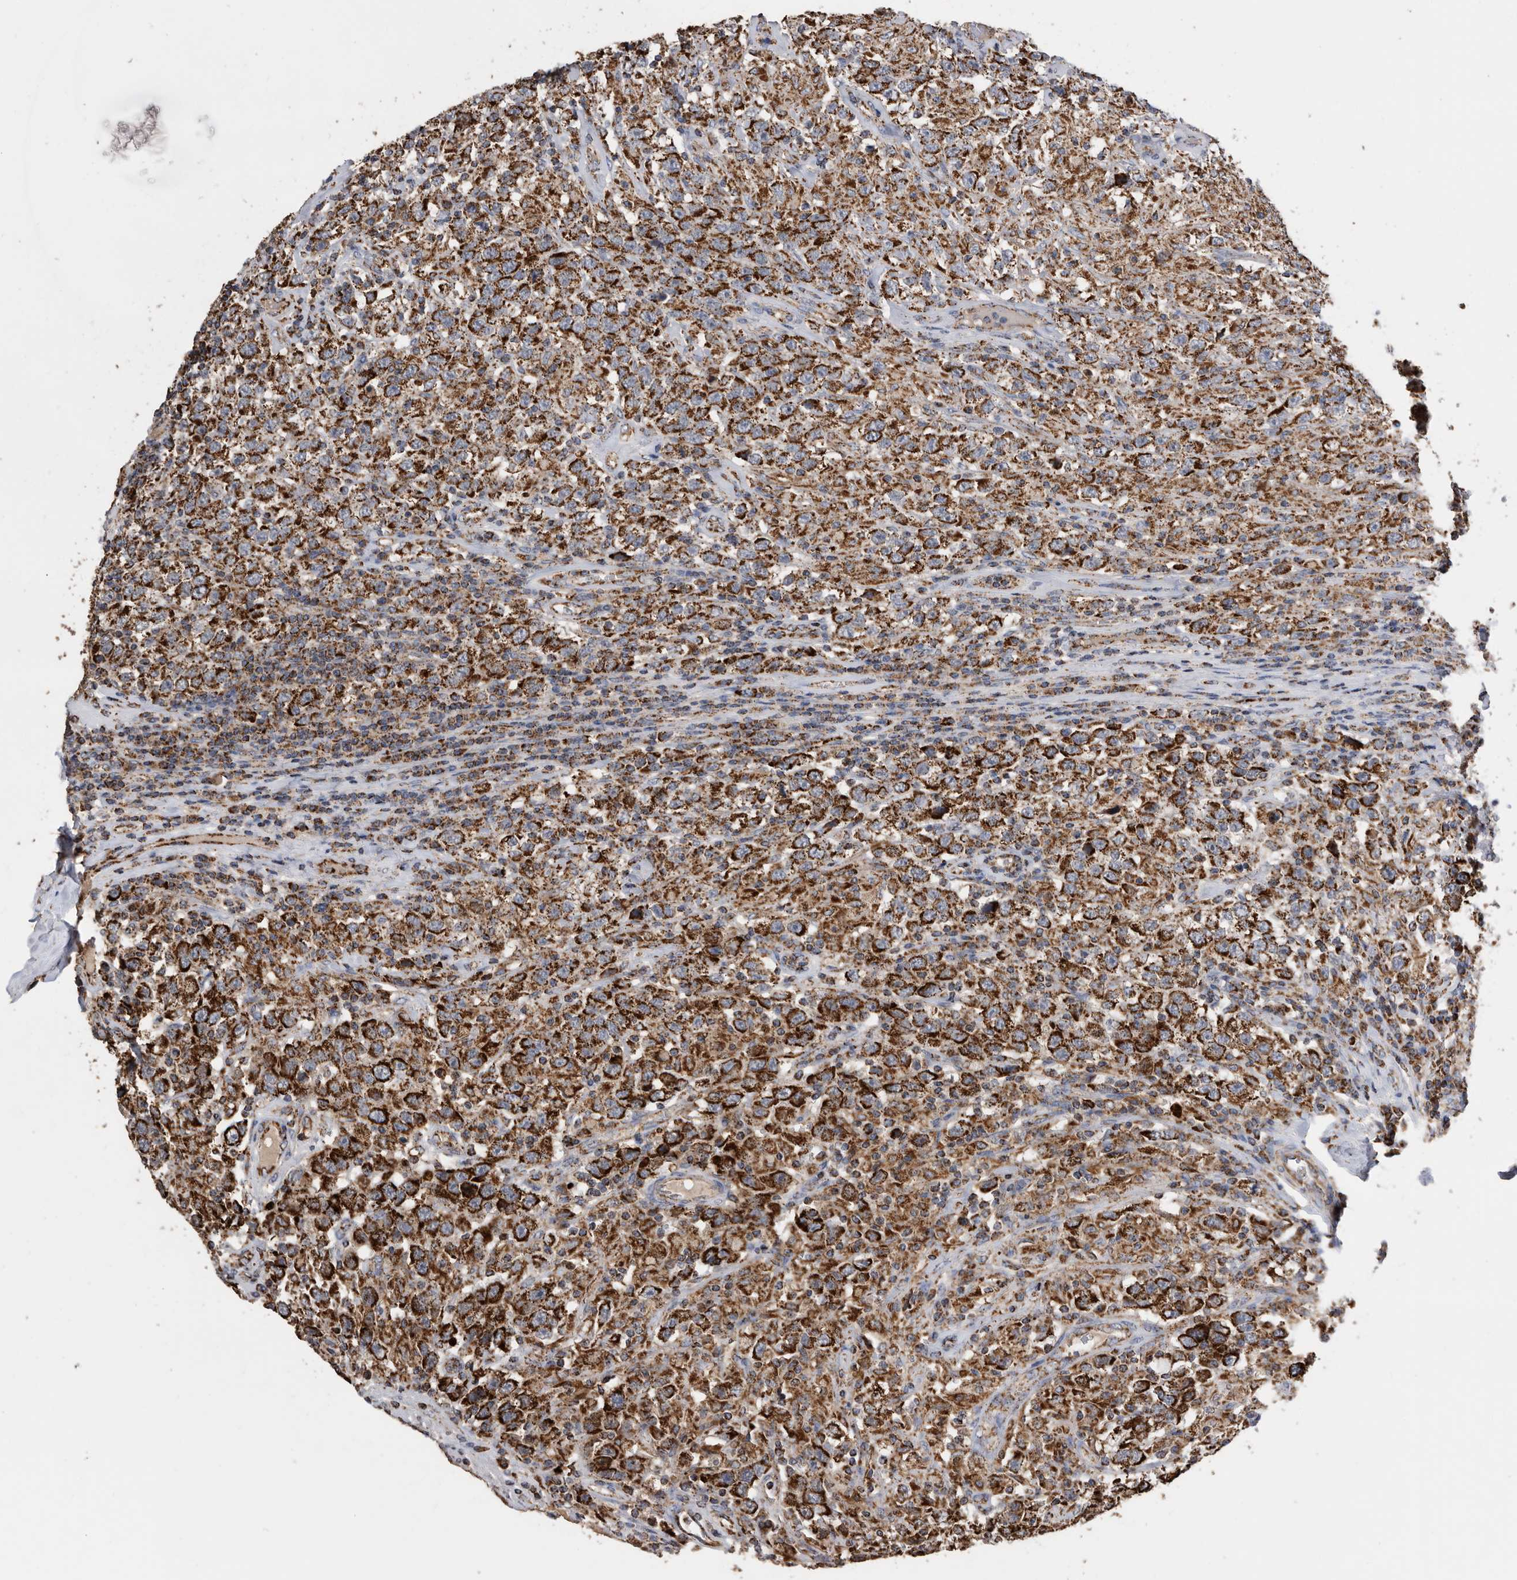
{"staining": {"intensity": "strong", "quantity": ">75%", "location": "cytoplasmic/membranous"}, "tissue": "testis cancer", "cell_type": "Tumor cells", "image_type": "cancer", "snomed": [{"axis": "morphology", "description": "Seminoma, NOS"}, {"axis": "topography", "description": "Testis"}], "caption": "Protein staining of testis cancer tissue demonstrates strong cytoplasmic/membranous staining in about >75% of tumor cells.", "gene": "WFDC1", "patient": {"sex": "male", "age": 41}}